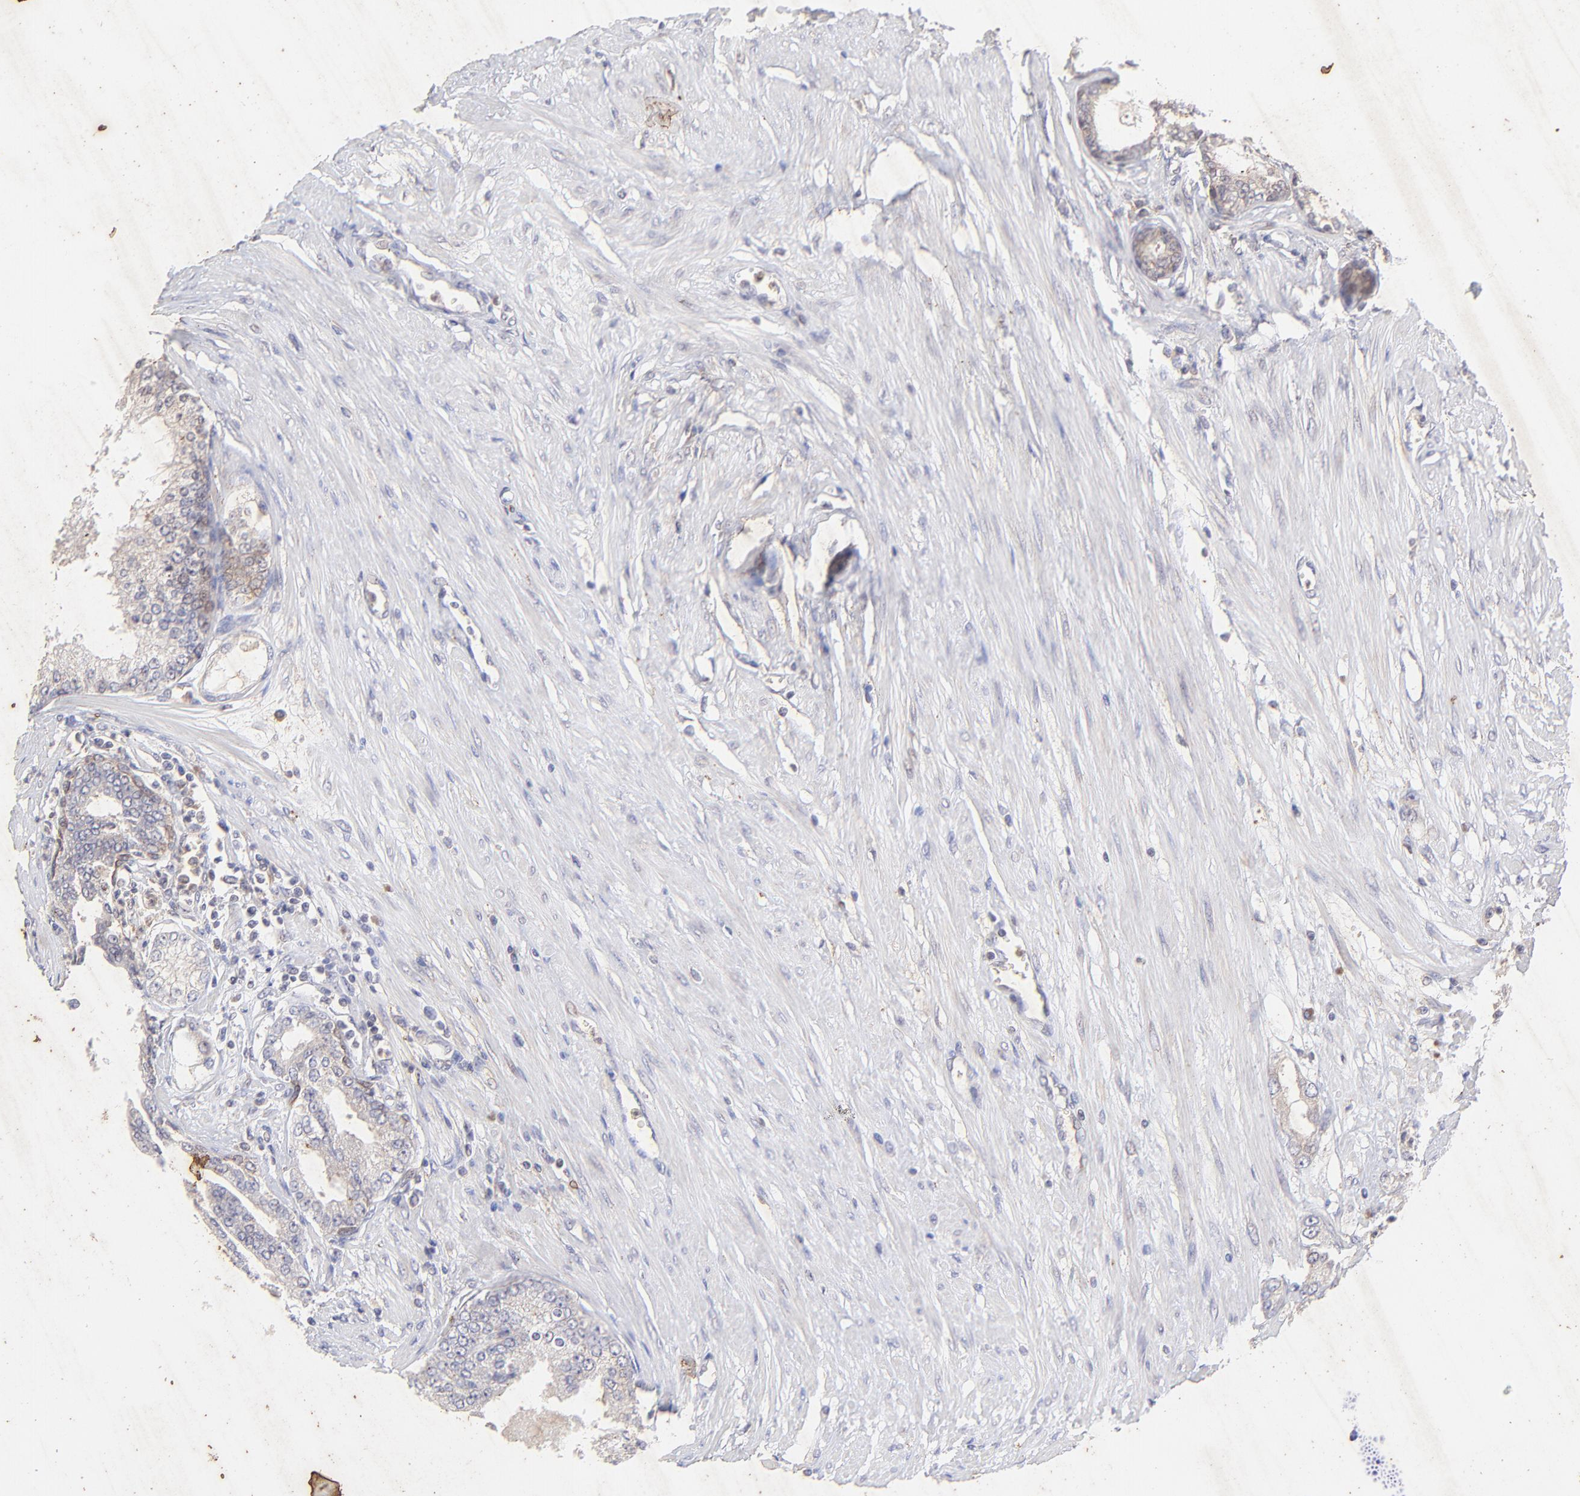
{"staining": {"intensity": "weak", "quantity": ">75%", "location": "cytoplasmic/membranous"}, "tissue": "prostate cancer", "cell_type": "Tumor cells", "image_type": "cancer", "snomed": [{"axis": "morphology", "description": "Adenocarcinoma, Medium grade"}, {"axis": "topography", "description": "Prostate"}], "caption": "A histopathology image showing weak cytoplasmic/membranous expression in about >75% of tumor cells in prostate cancer, as visualized by brown immunohistochemical staining.", "gene": "TNRC6B", "patient": {"sex": "male", "age": 72}}